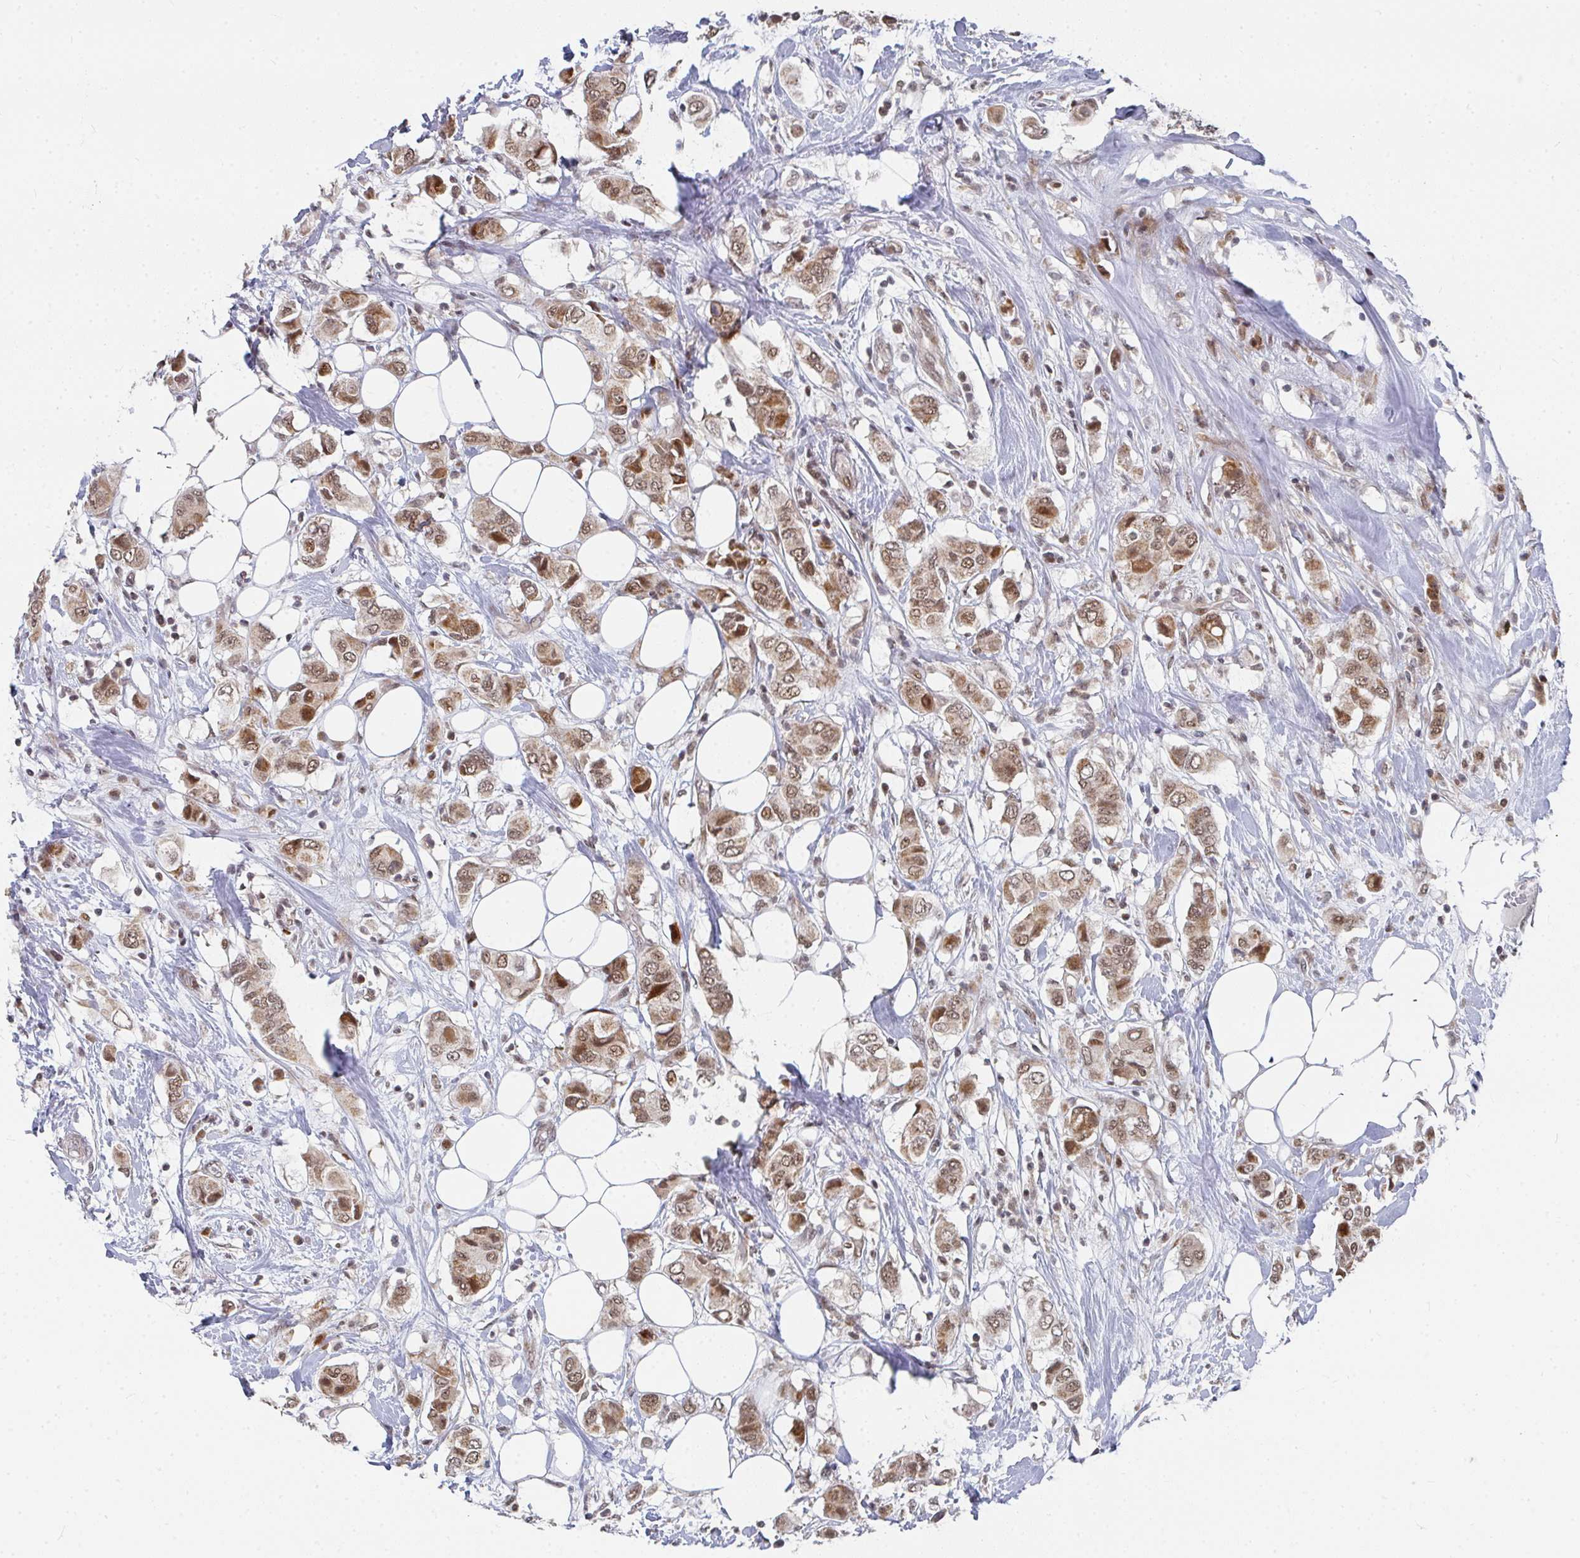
{"staining": {"intensity": "moderate", "quantity": ">75%", "location": "cytoplasmic/membranous,nuclear"}, "tissue": "breast cancer", "cell_type": "Tumor cells", "image_type": "cancer", "snomed": [{"axis": "morphology", "description": "Lobular carcinoma"}, {"axis": "topography", "description": "Breast"}], "caption": "Tumor cells display medium levels of moderate cytoplasmic/membranous and nuclear staining in approximately >75% of cells in breast cancer (lobular carcinoma).", "gene": "RBBP5", "patient": {"sex": "female", "age": 51}}